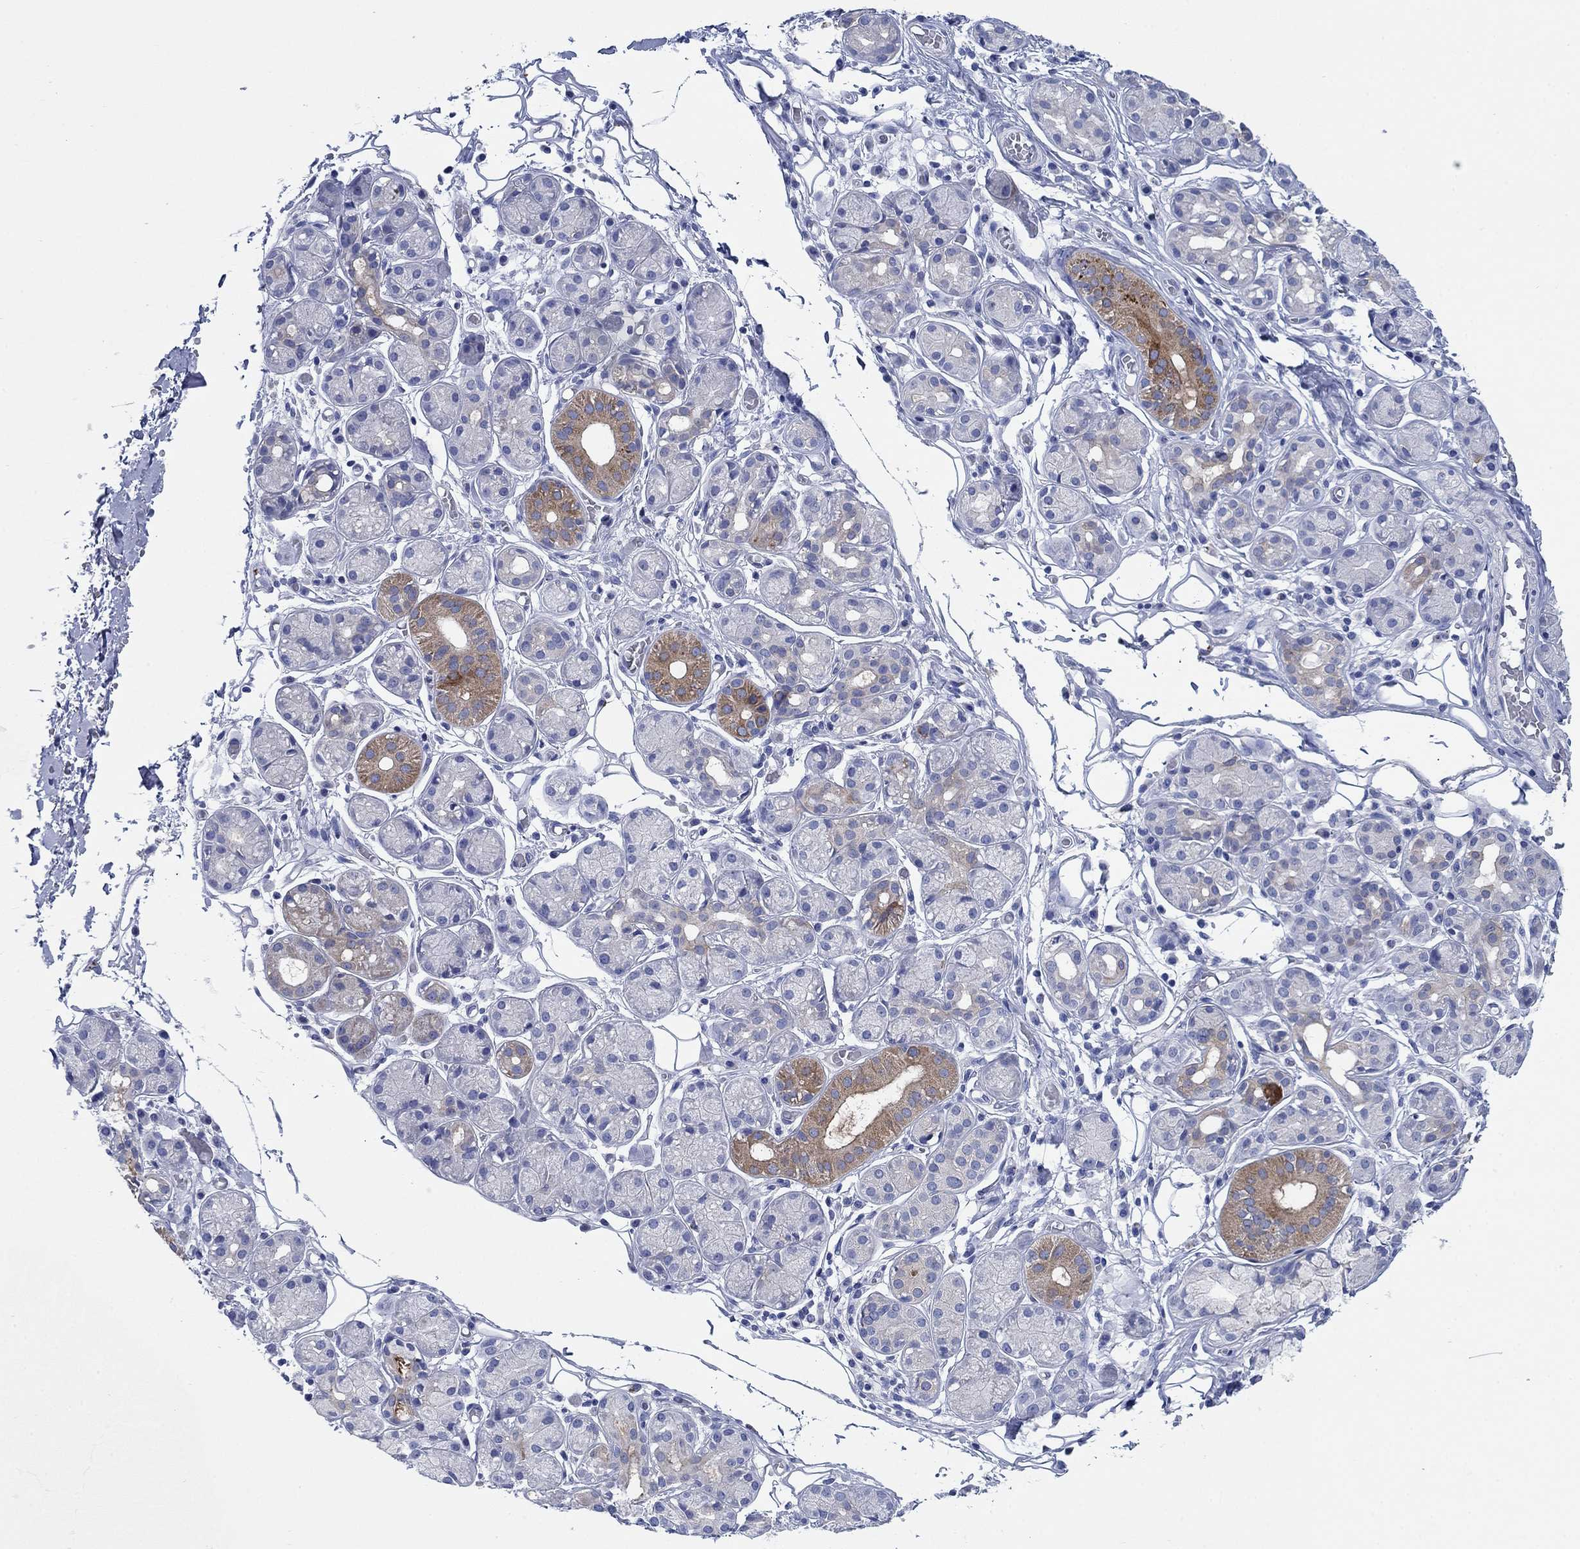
{"staining": {"intensity": "moderate", "quantity": "<25%", "location": "cytoplasmic/membranous"}, "tissue": "salivary gland", "cell_type": "Glandular cells", "image_type": "normal", "snomed": [{"axis": "morphology", "description": "Normal tissue, NOS"}, {"axis": "topography", "description": "Salivary gland"}, {"axis": "topography", "description": "Peripheral nerve tissue"}], "caption": "IHC micrograph of benign salivary gland stained for a protein (brown), which shows low levels of moderate cytoplasmic/membranous expression in about <25% of glandular cells.", "gene": "ENSG00000251537", "patient": {"sex": "male", "age": 71}}